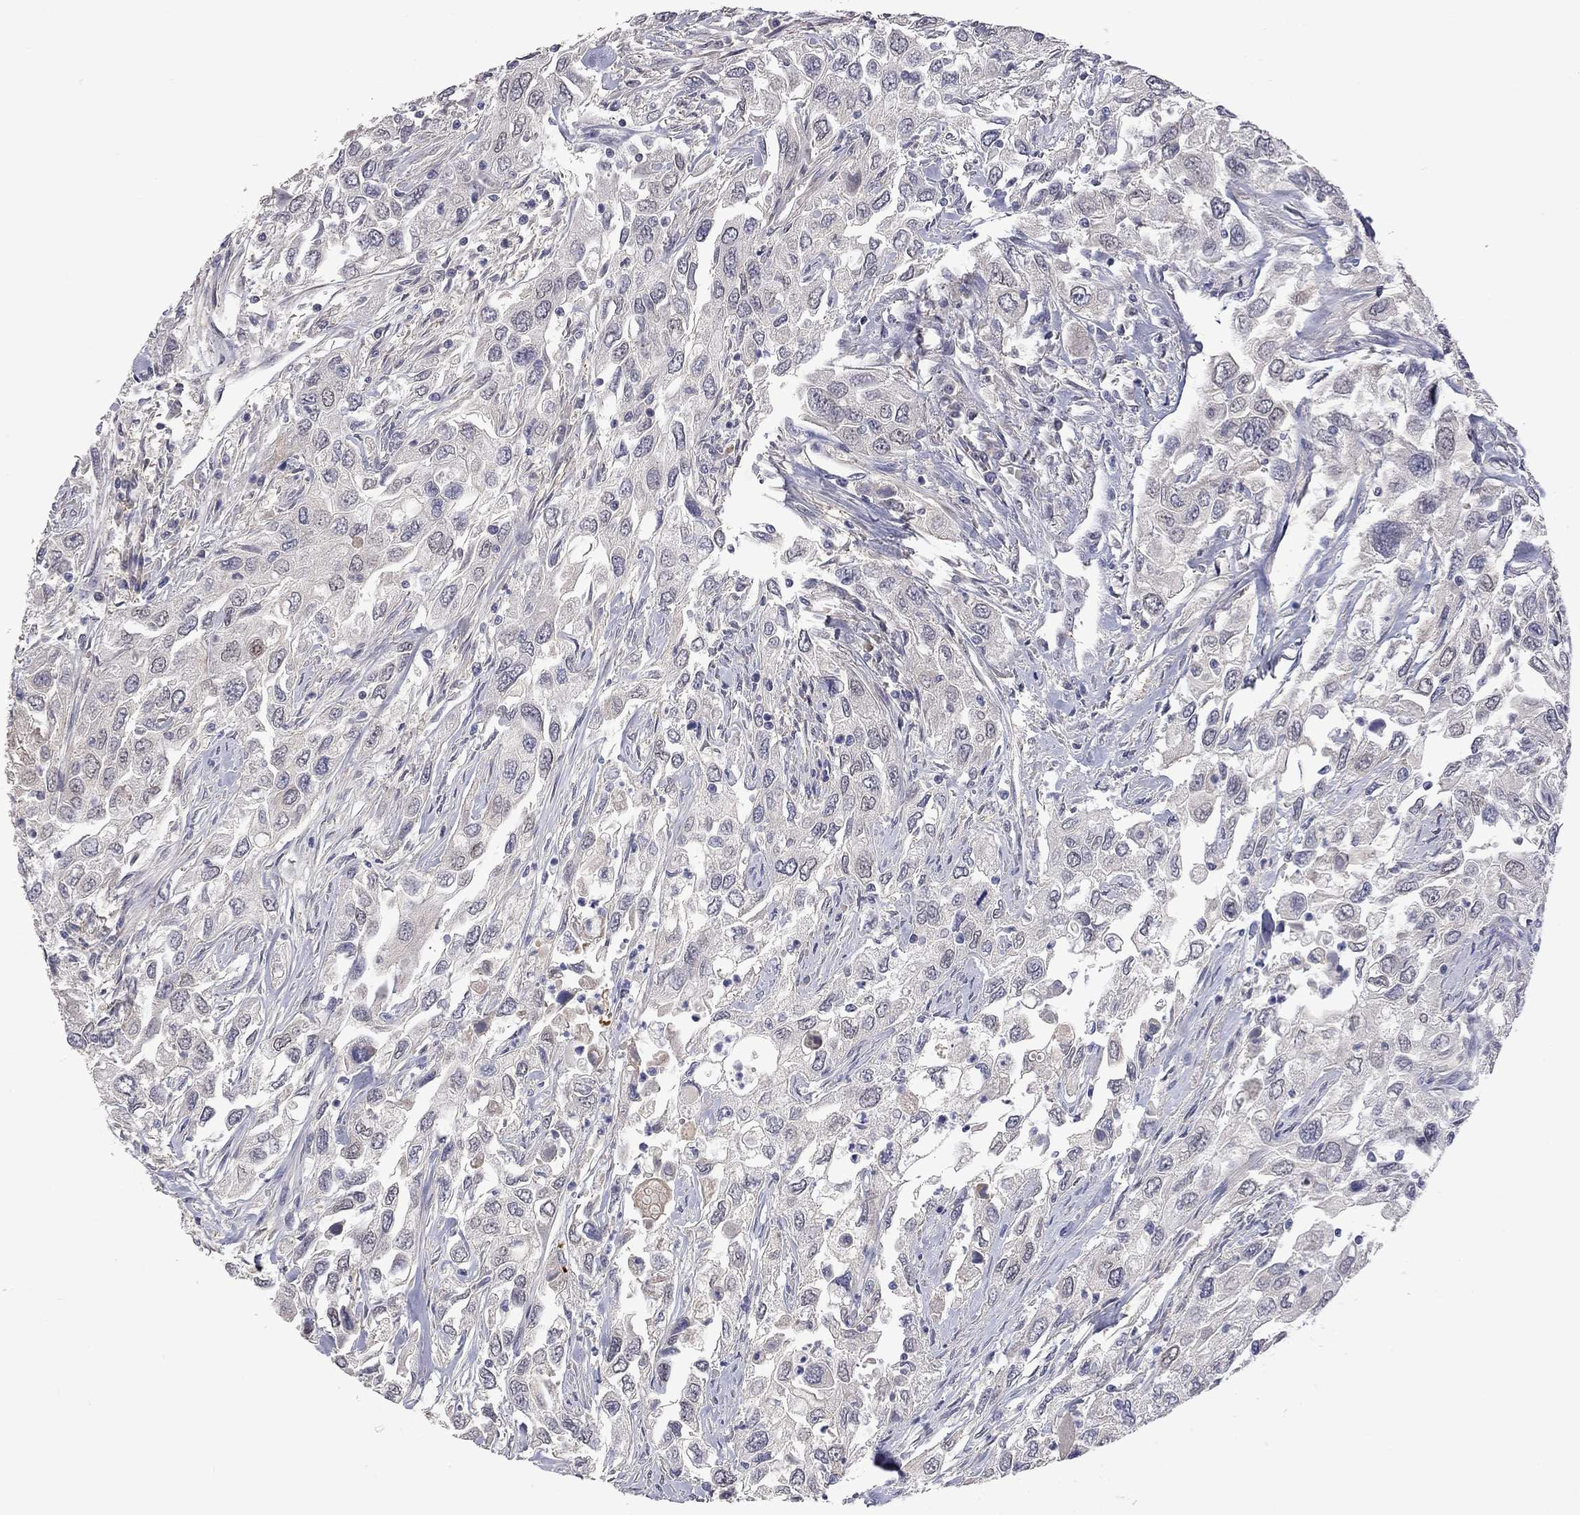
{"staining": {"intensity": "negative", "quantity": "none", "location": "none"}, "tissue": "urothelial cancer", "cell_type": "Tumor cells", "image_type": "cancer", "snomed": [{"axis": "morphology", "description": "Urothelial carcinoma, High grade"}, {"axis": "topography", "description": "Urinary bladder"}], "caption": "Human urothelial carcinoma (high-grade) stained for a protein using IHC shows no positivity in tumor cells.", "gene": "FABP12", "patient": {"sex": "male", "age": 76}}